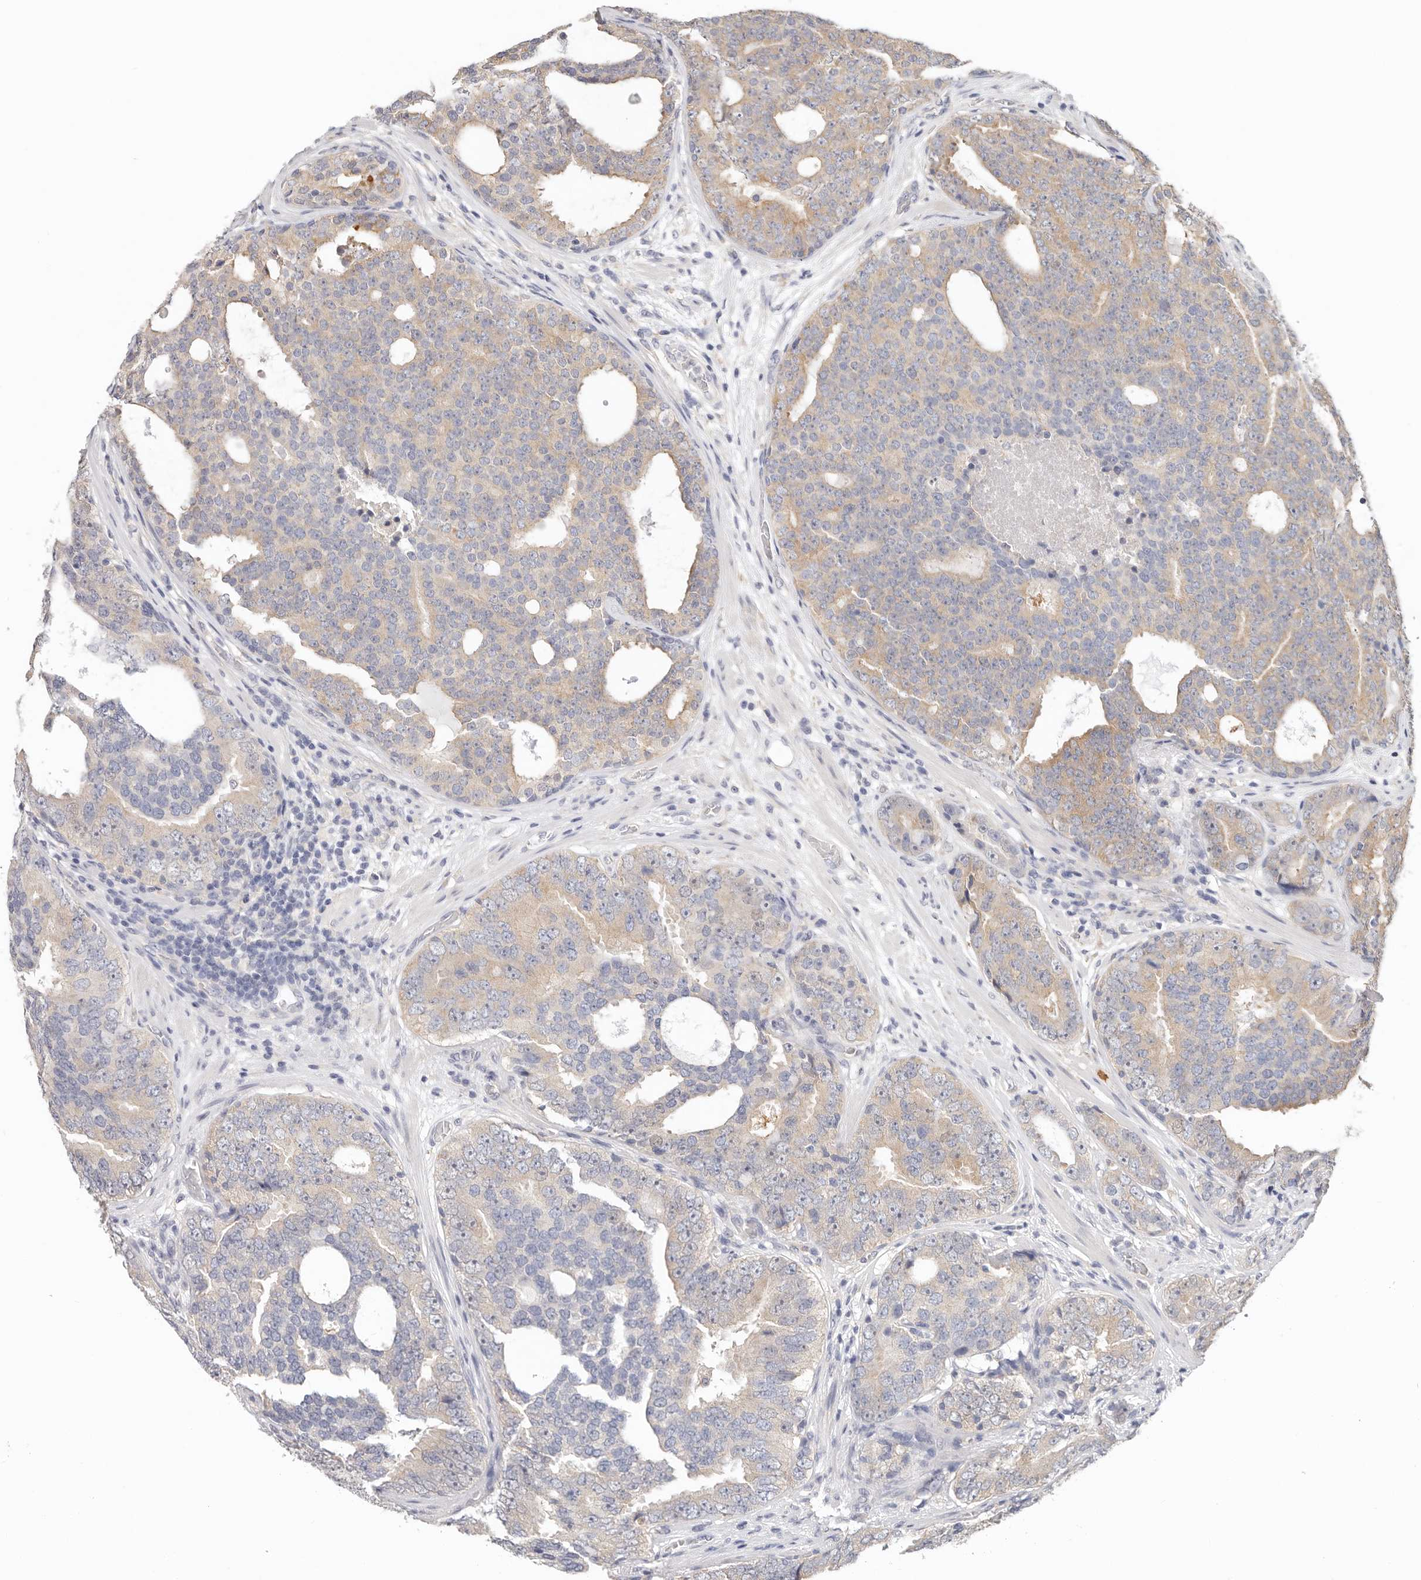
{"staining": {"intensity": "weak", "quantity": ">75%", "location": "cytoplasmic/membranous"}, "tissue": "prostate cancer", "cell_type": "Tumor cells", "image_type": "cancer", "snomed": [{"axis": "morphology", "description": "Adenocarcinoma, High grade"}, {"axis": "topography", "description": "Prostate"}], "caption": "High-magnification brightfield microscopy of prostate adenocarcinoma (high-grade) stained with DAB (3,3'-diaminobenzidine) (brown) and counterstained with hematoxylin (blue). tumor cells exhibit weak cytoplasmic/membranous expression is seen in about>75% of cells. (IHC, brightfield microscopy, high magnification).", "gene": "AFDN", "patient": {"sex": "male", "age": 56}}